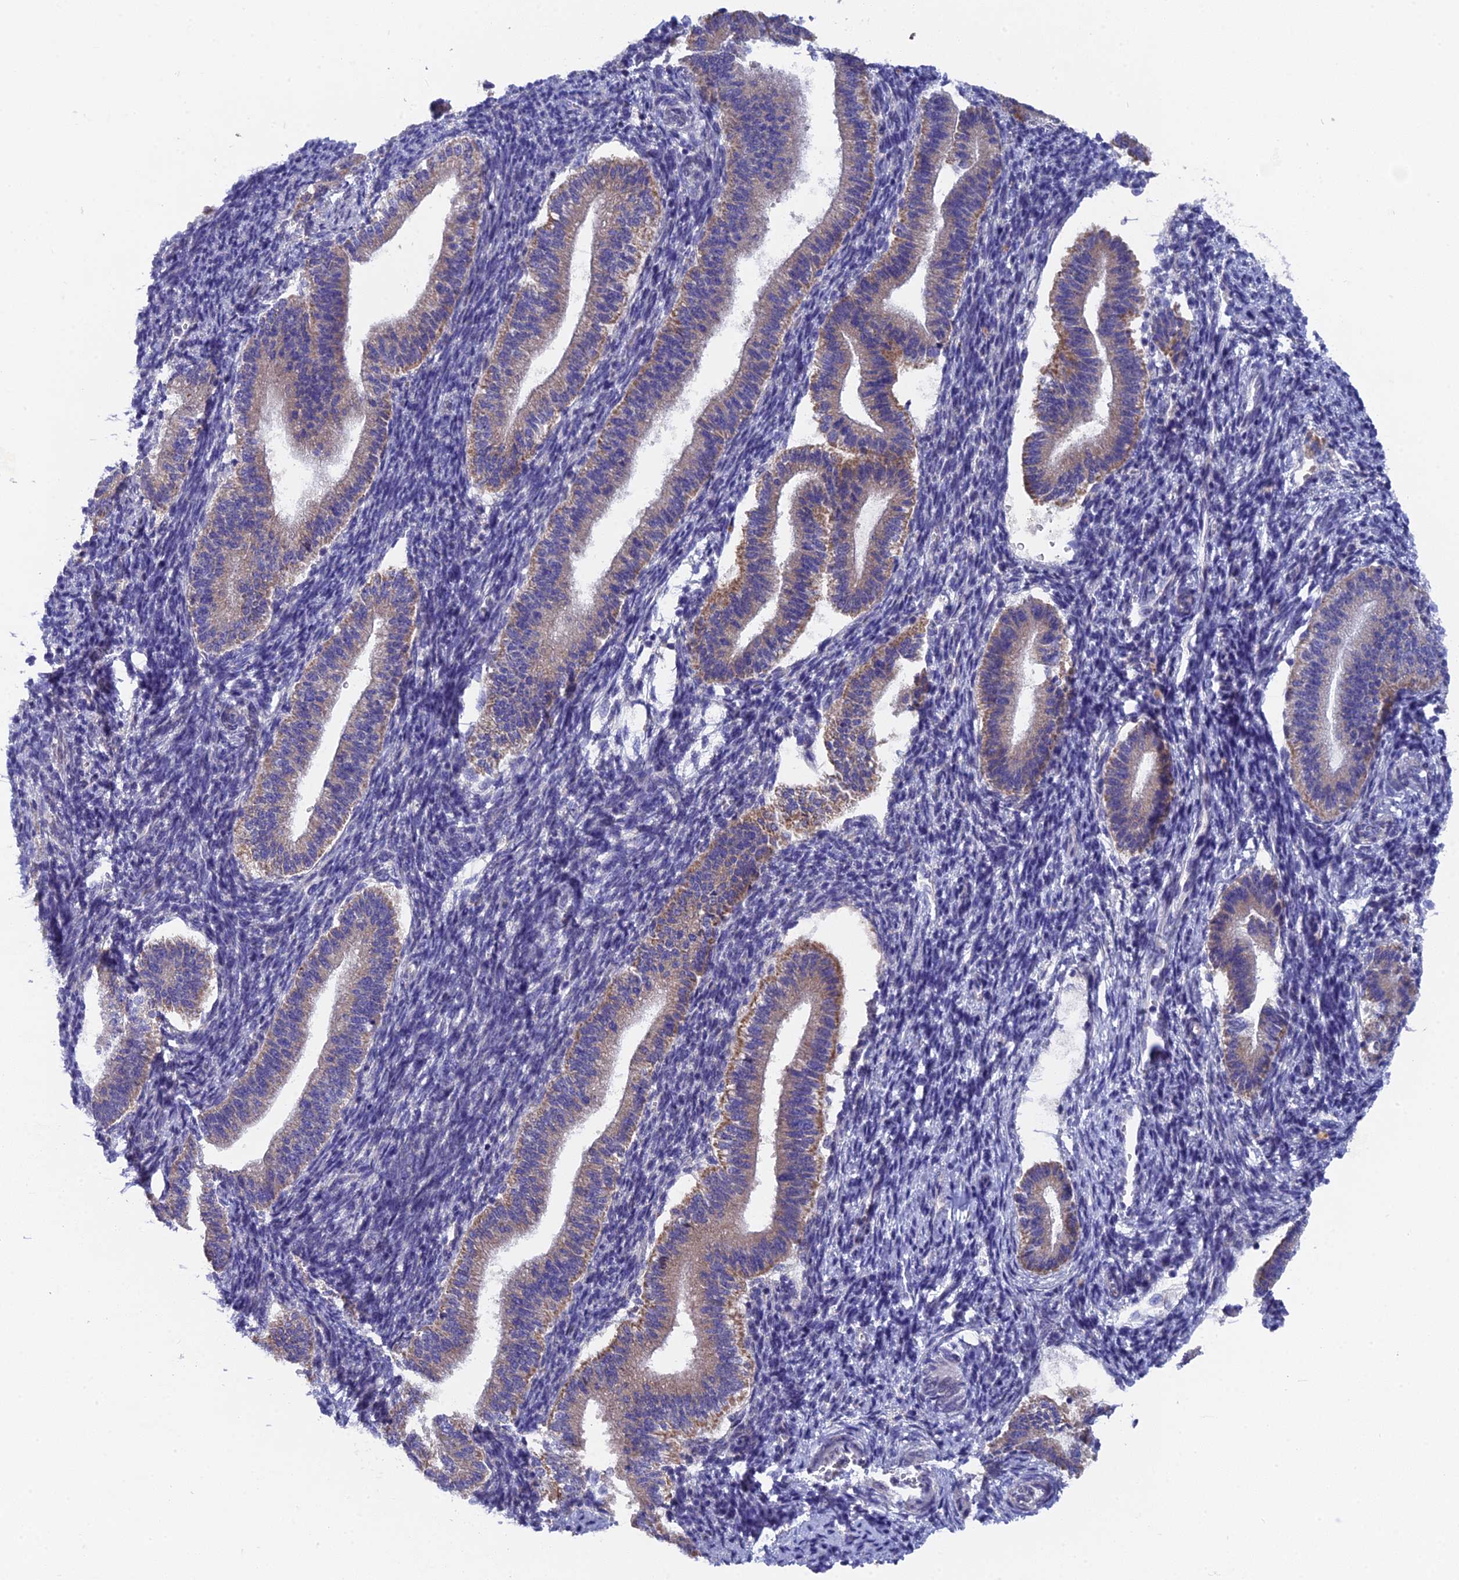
{"staining": {"intensity": "negative", "quantity": "none", "location": "none"}, "tissue": "endometrium", "cell_type": "Cells in endometrial stroma", "image_type": "normal", "snomed": [{"axis": "morphology", "description": "Normal tissue, NOS"}, {"axis": "topography", "description": "Endometrium"}], "caption": "Immunohistochemistry (IHC) micrograph of normal endometrium: human endometrium stained with DAB (3,3'-diaminobenzidine) exhibits no significant protein positivity in cells in endometrial stroma.", "gene": "AK4P3", "patient": {"sex": "female", "age": 24}}